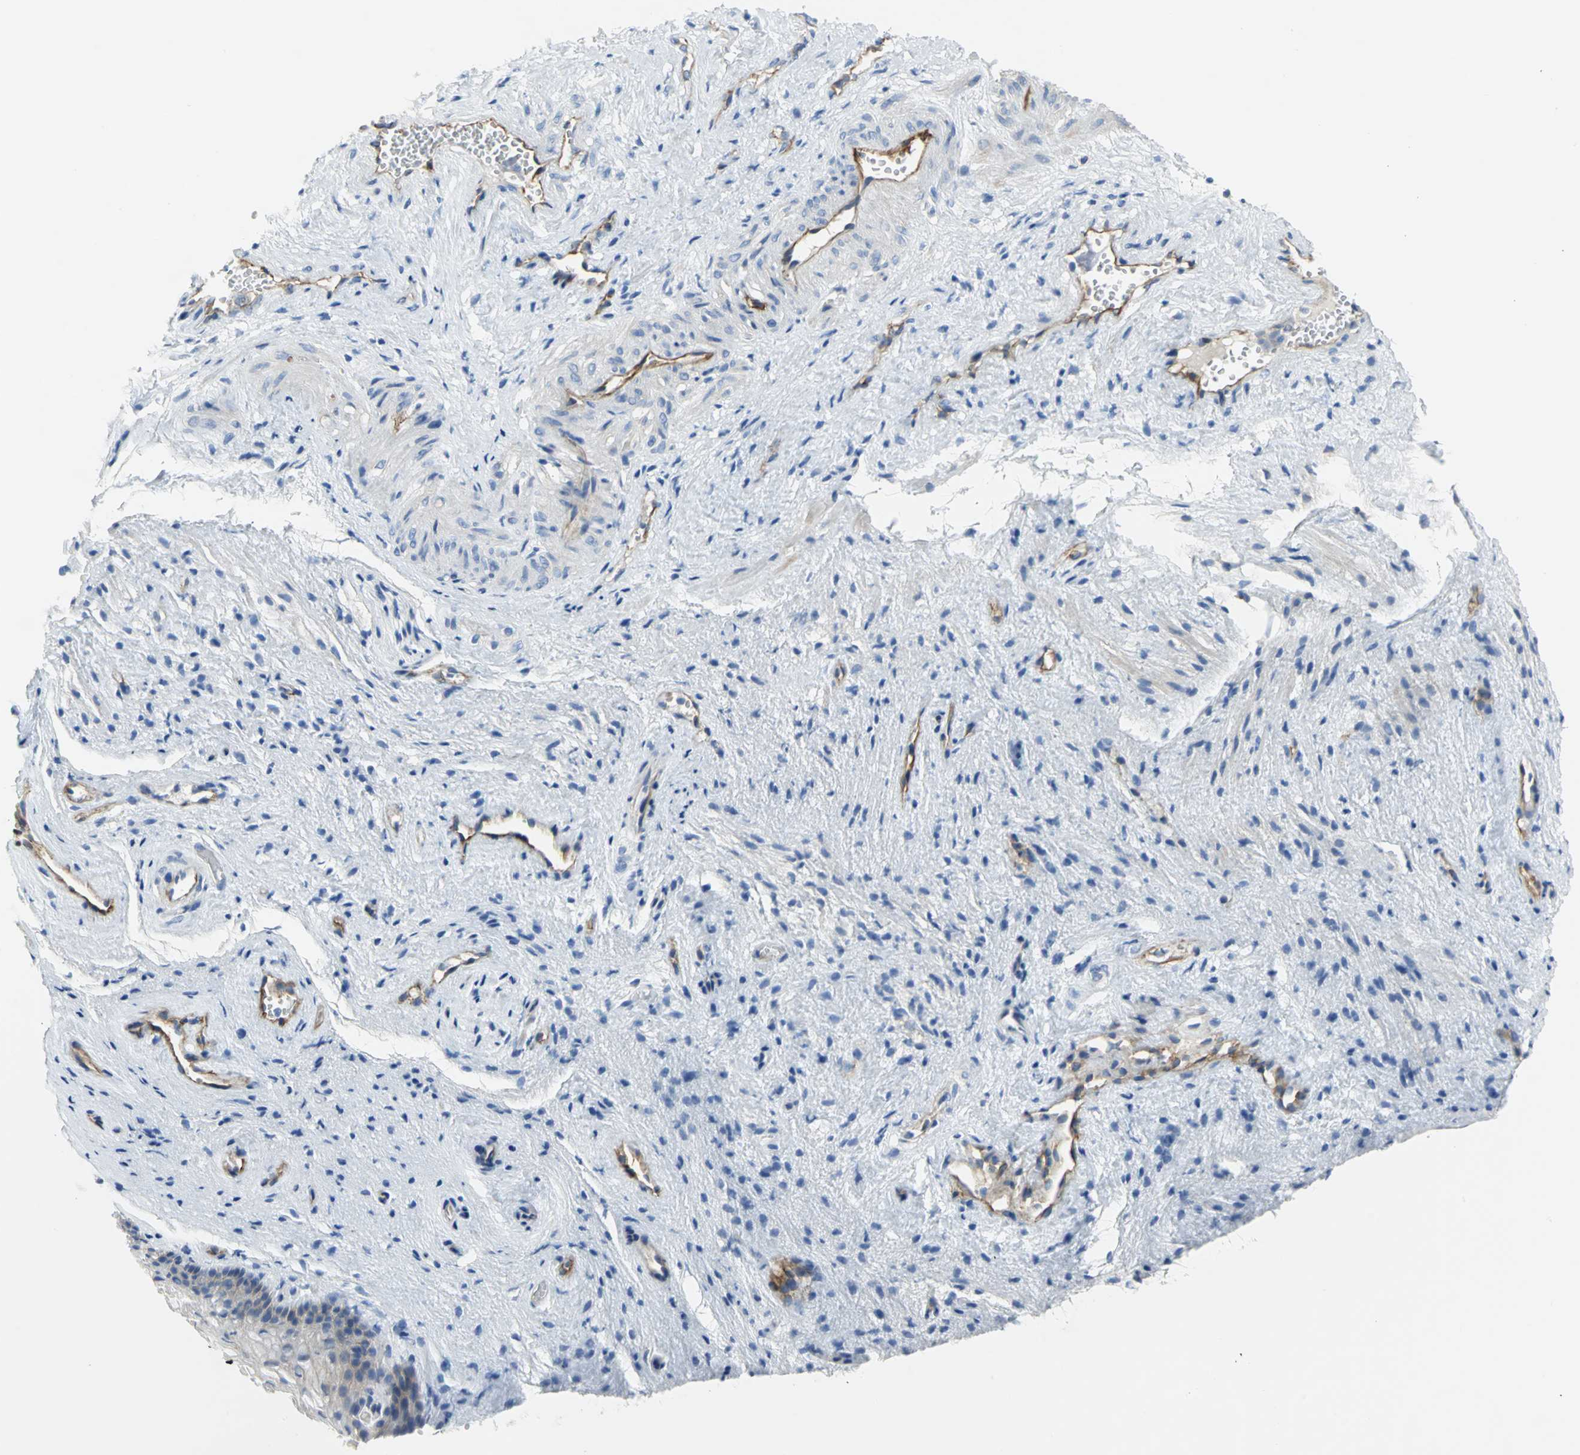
{"staining": {"intensity": "weak", "quantity": ">75%", "location": "cytoplasmic/membranous"}, "tissue": "vagina", "cell_type": "Squamous epithelial cells", "image_type": "normal", "snomed": [{"axis": "morphology", "description": "Normal tissue, NOS"}, {"axis": "topography", "description": "Vagina"}], "caption": "An immunohistochemistry (IHC) image of benign tissue is shown. Protein staining in brown labels weak cytoplasmic/membranous positivity in vagina within squamous epithelial cells.", "gene": "FLNB", "patient": {"sex": "female", "age": 34}}